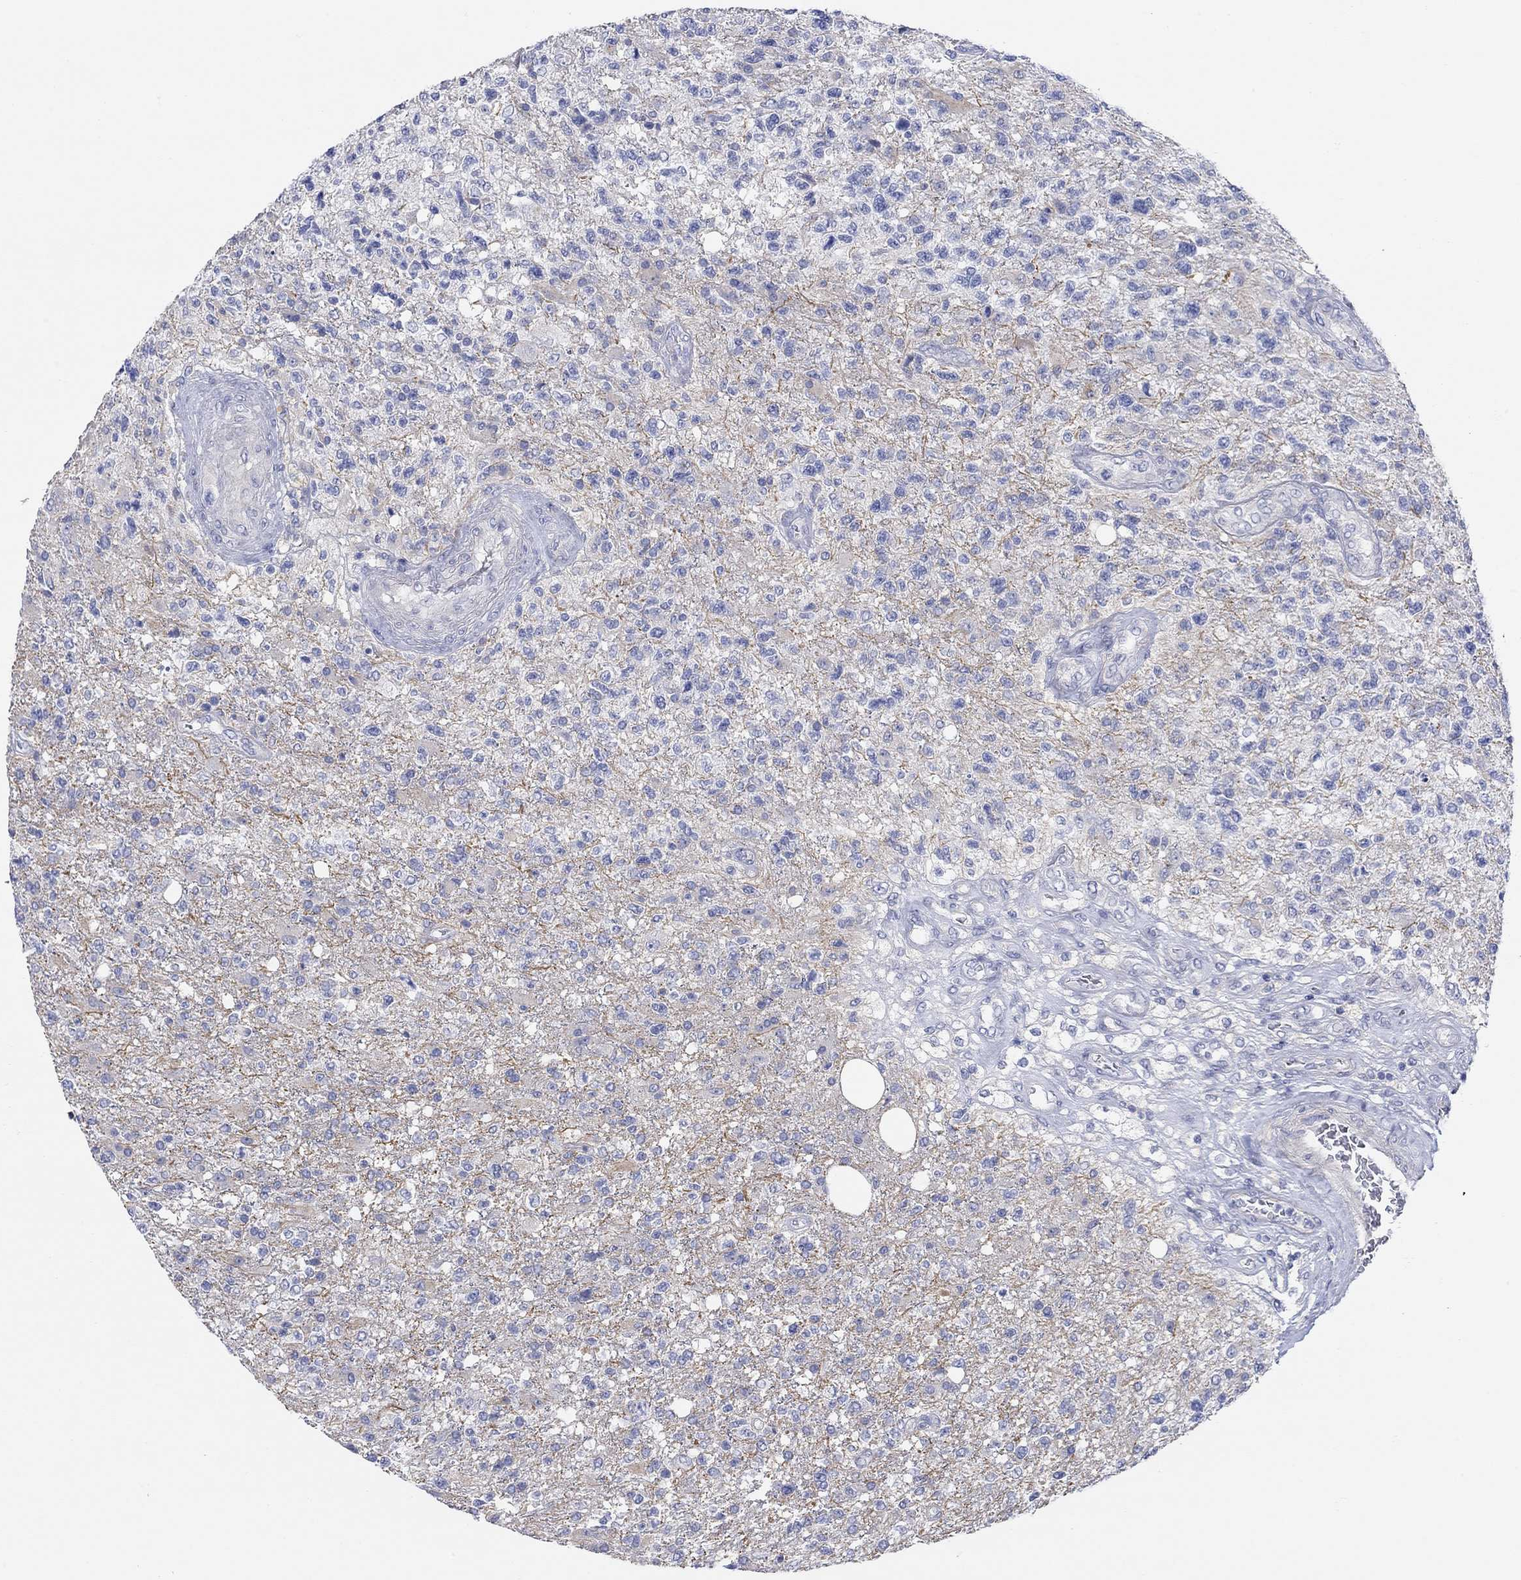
{"staining": {"intensity": "negative", "quantity": "none", "location": "none"}, "tissue": "glioma", "cell_type": "Tumor cells", "image_type": "cancer", "snomed": [{"axis": "morphology", "description": "Glioma, malignant, High grade"}, {"axis": "topography", "description": "Brain"}], "caption": "Human glioma stained for a protein using immunohistochemistry shows no staining in tumor cells.", "gene": "KRT222", "patient": {"sex": "male", "age": 56}}